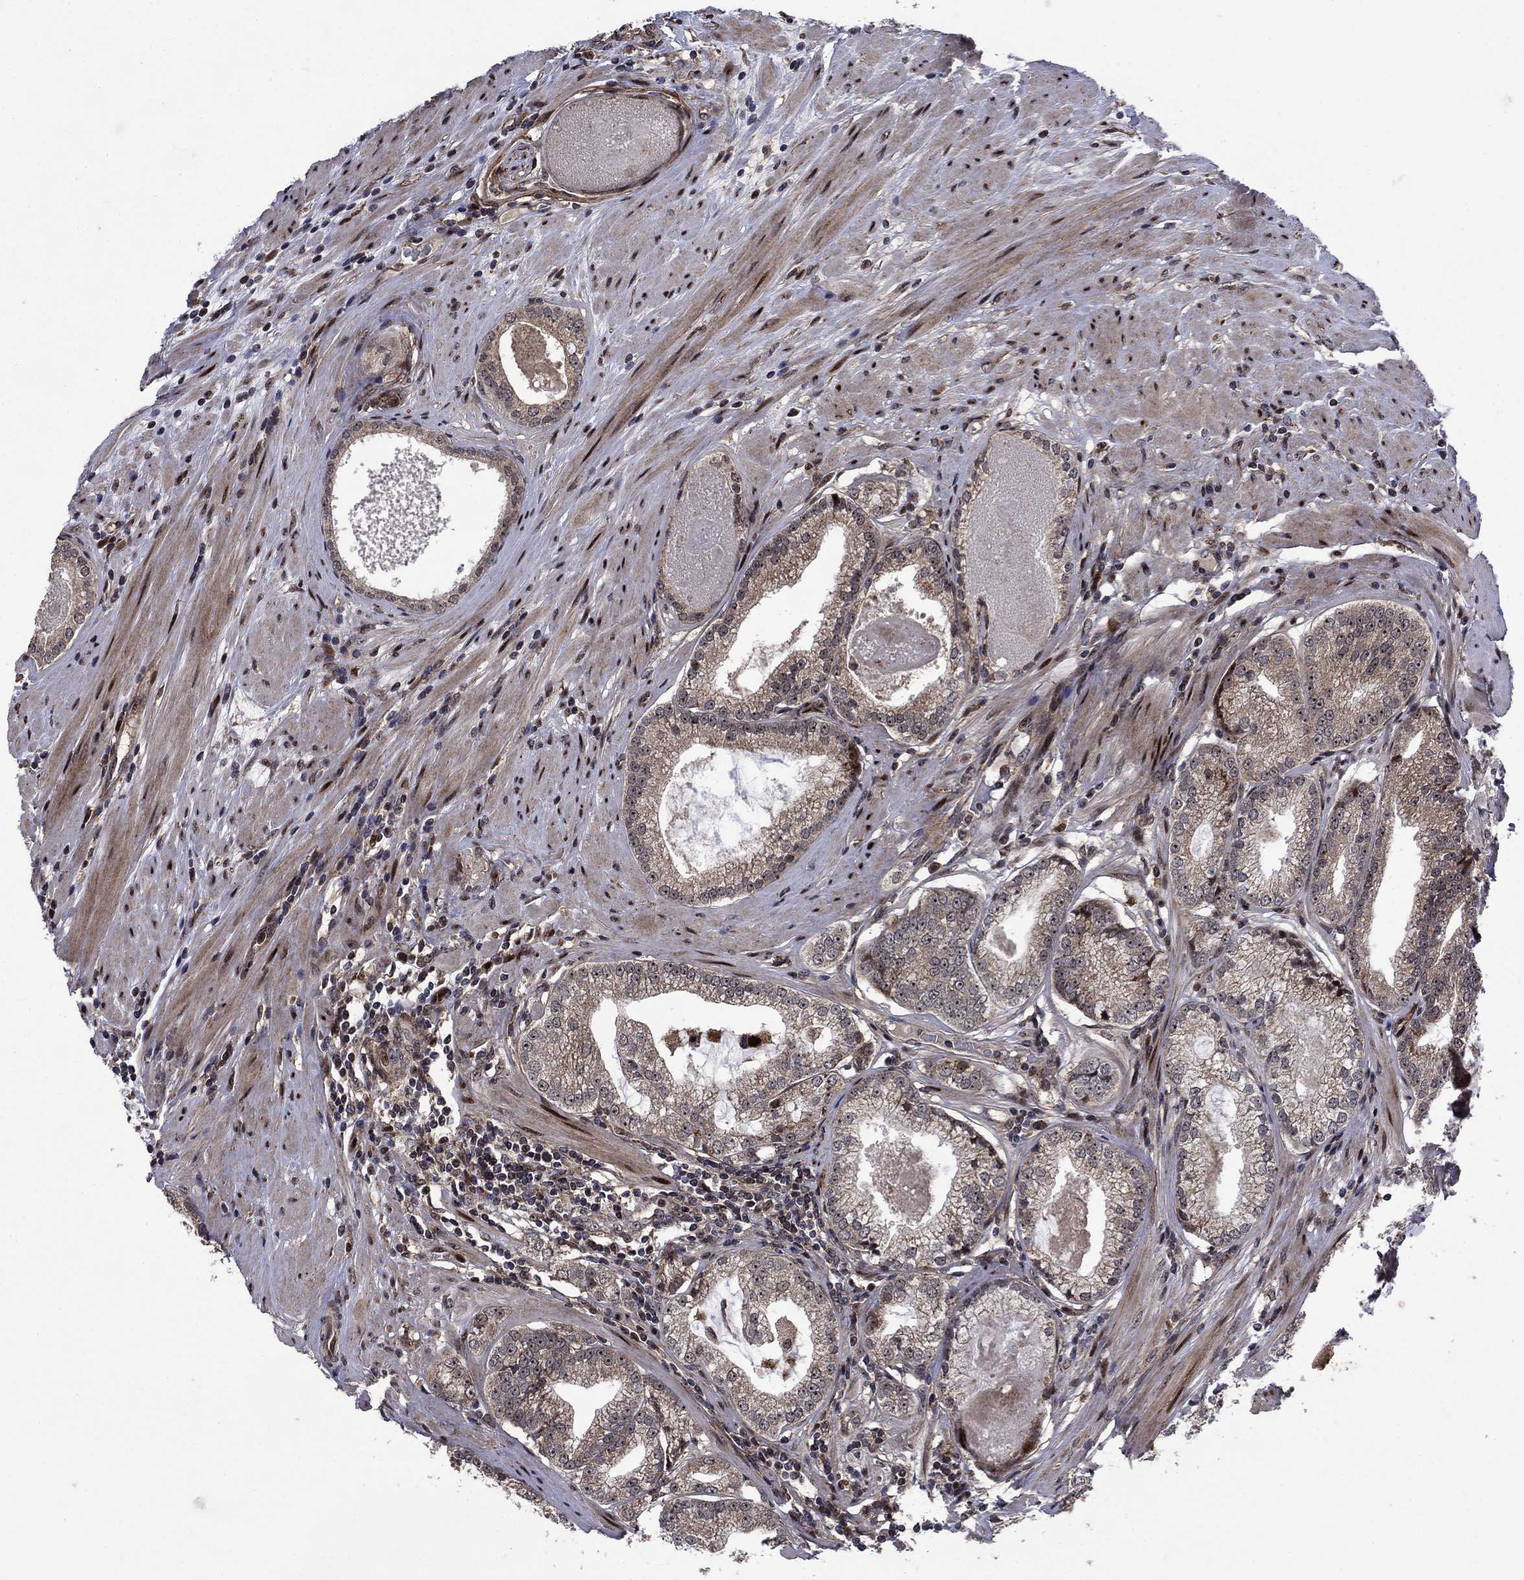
{"staining": {"intensity": "moderate", "quantity": "<25%", "location": "nuclear"}, "tissue": "prostate cancer", "cell_type": "Tumor cells", "image_type": "cancer", "snomed": [{"axis": "morphology", "description": "Adenocarcinoma, High grade"}, {"axis": "topography", "description": "Prostate and seminal vesicle, NOS"}], "caption": "High-grade adenocarcinoma (prostate) was stained to show a protein in brown. There is low levels of moderate nuclear positivity in about <25% of tumor cells. (DAB (3,3'-diaminobenzidine) IHC, brown staining for protein, blue staining for nuclei).", "gene": "AGTPBP1", "patient": {"sex": "male", "age": 62}}